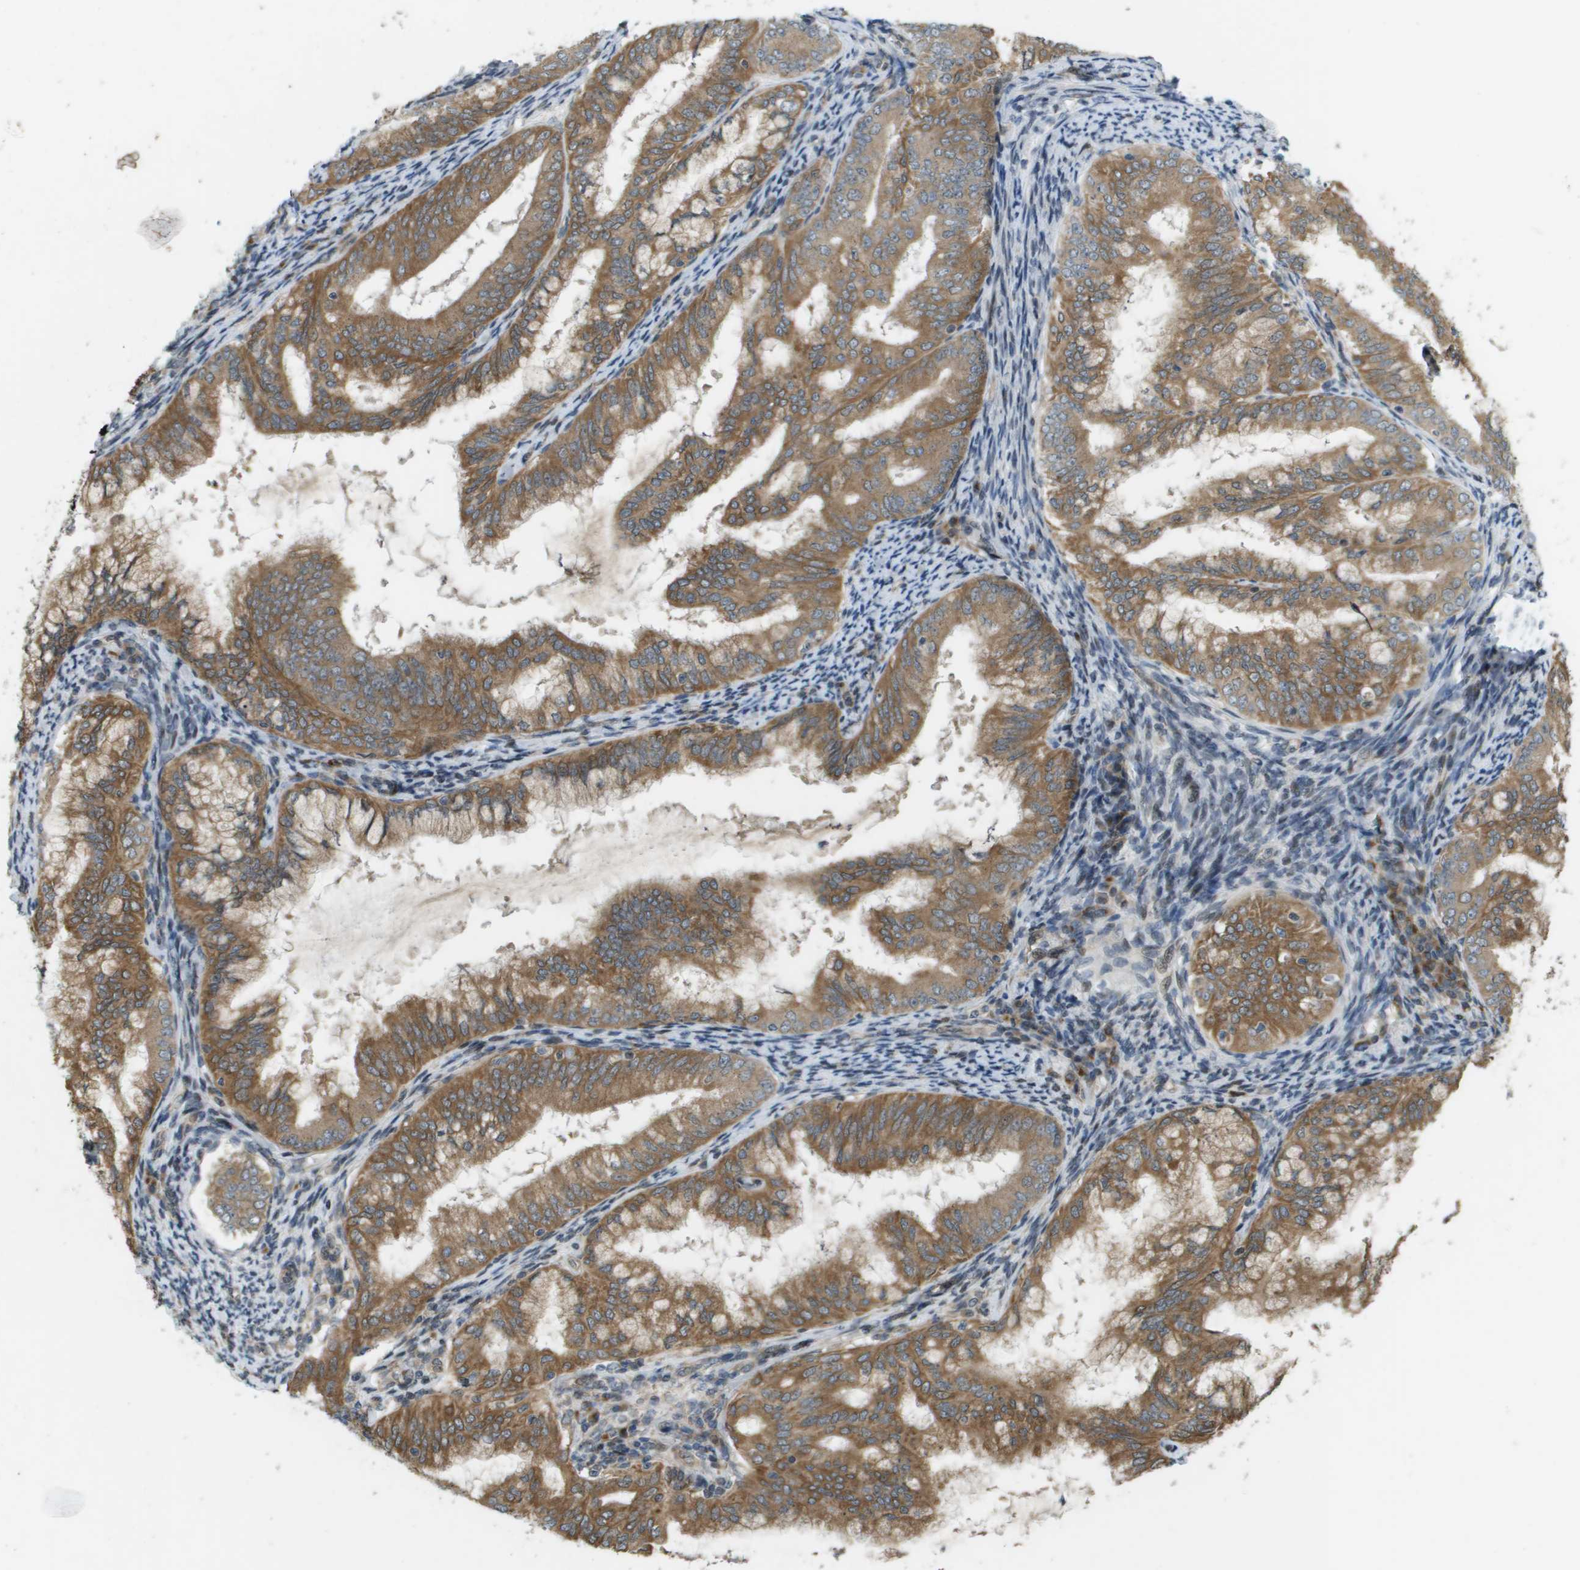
{"staining": {"intensity": "moderate", "quantity": ">75%", "location": "cytoplasmic/membranous"}, "tissue": "endometrial cancer", "cell_type": "Tumor cells", "image_type": "cancer", "snomed": [{"axis": "morphology", "description": "Adenocarcinoma, NOS"}, {"axis": "topography", "description": "Endometrium"}], "caption": "This image shows endometrial adenocarcinoma stained with IHC to label a protein in brown. The cytoplasmic/membranous of tumor cells show moderate positivity for the protein. Nuclei are counter-stained blue.", "gene": "IFNLR1", "patient": {"sex": "female", "age": 63}}